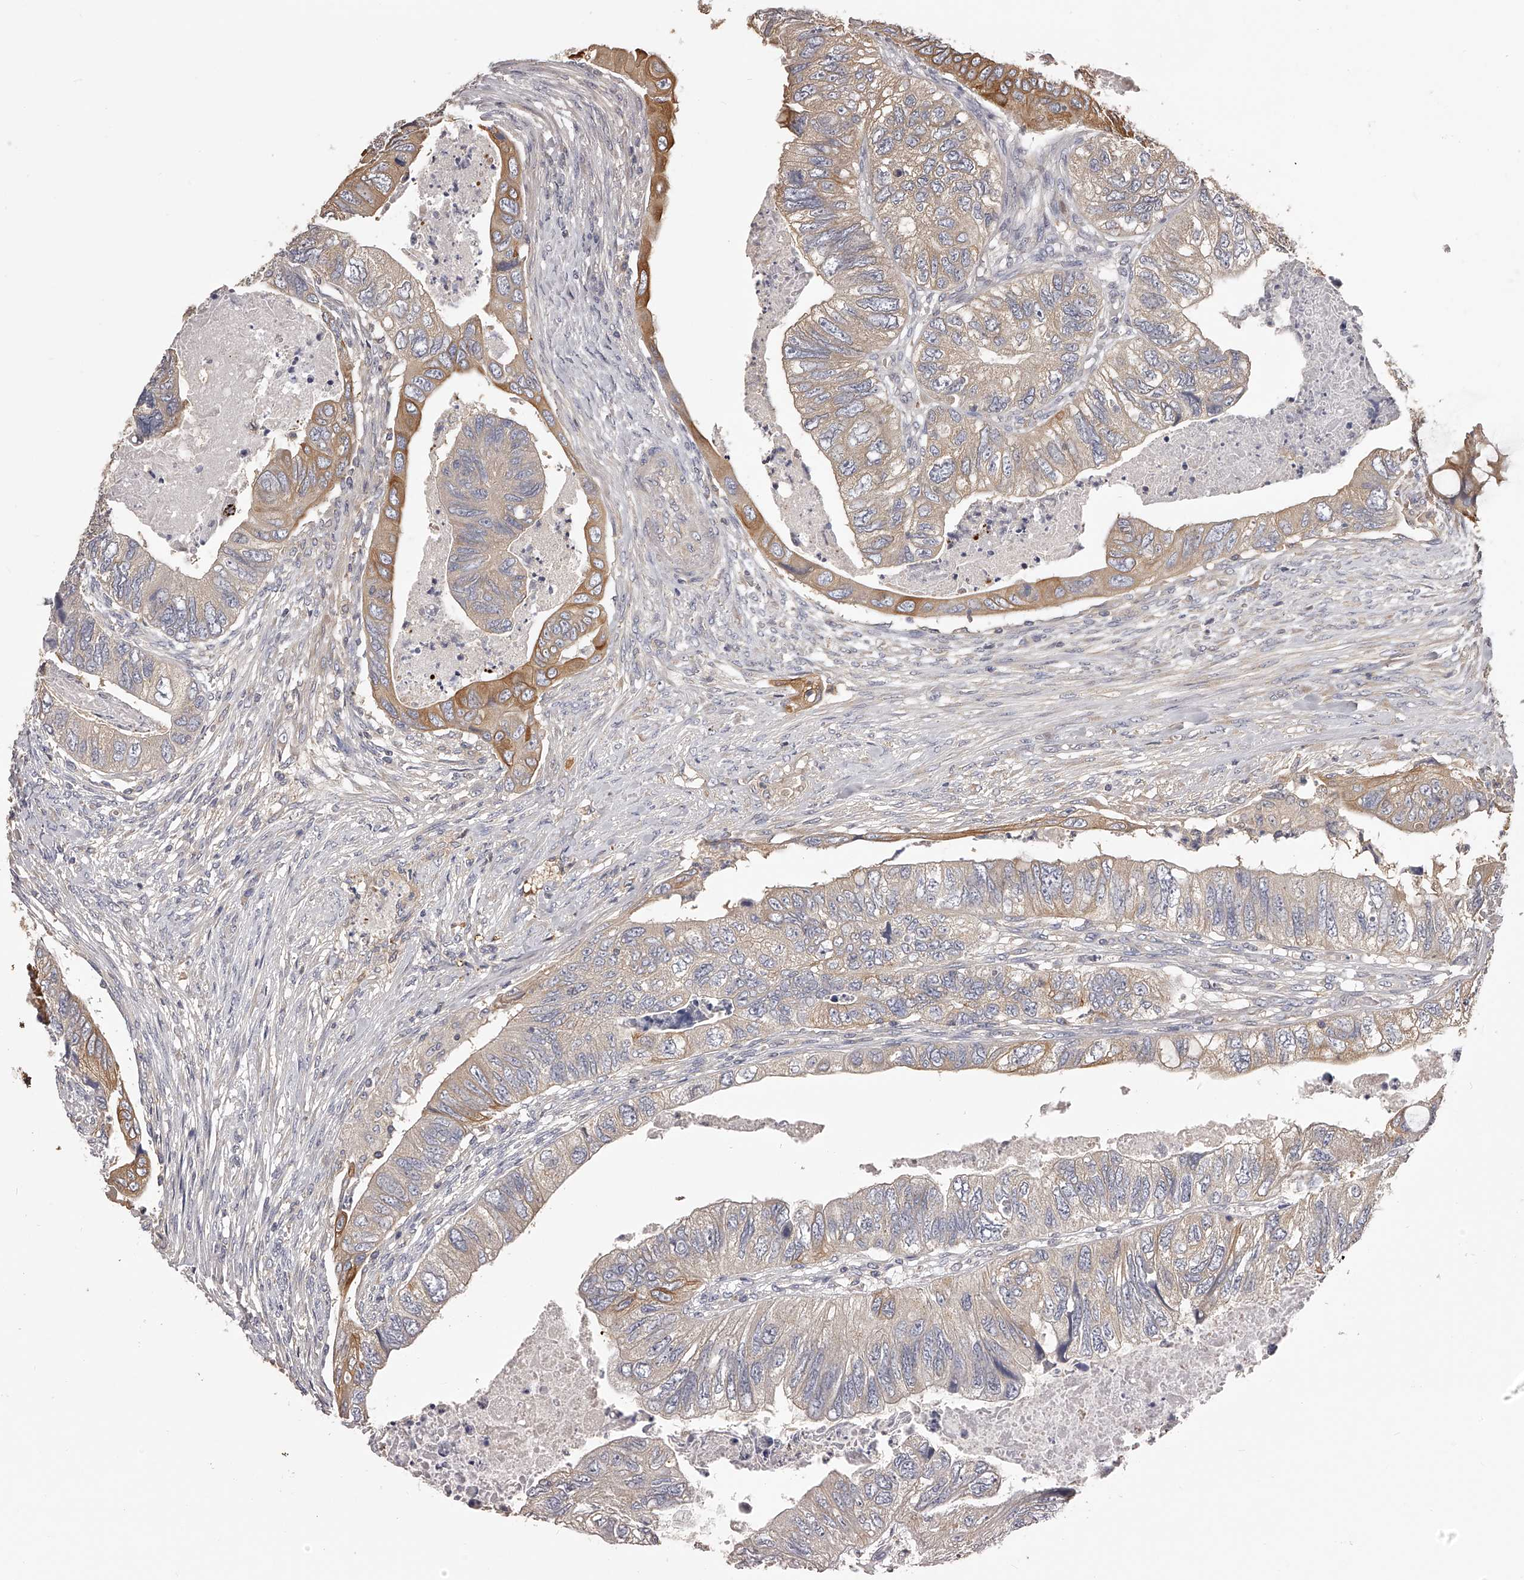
{"staining": {"intensity": "moderate", "quantity": "<25%", "location": "cytoplasmic/membranous"}, "tissue": "colorectal cancer", "cell_type": "Tumor cells", "image_type": "cancer", "snomed": [{"axis": "morphology", "description": "Adenocarcinoma, NOS"}, {"axis": "topography", "description": "Rectum"}], "caption": "A brown stain highlights moderate cytoplasmic/membranous positivity of a protein in colorectal cancer (adenocarcinoma) tumor cells.", "gene": "TNN", "patient": {"sex": "male", "age": 63}}